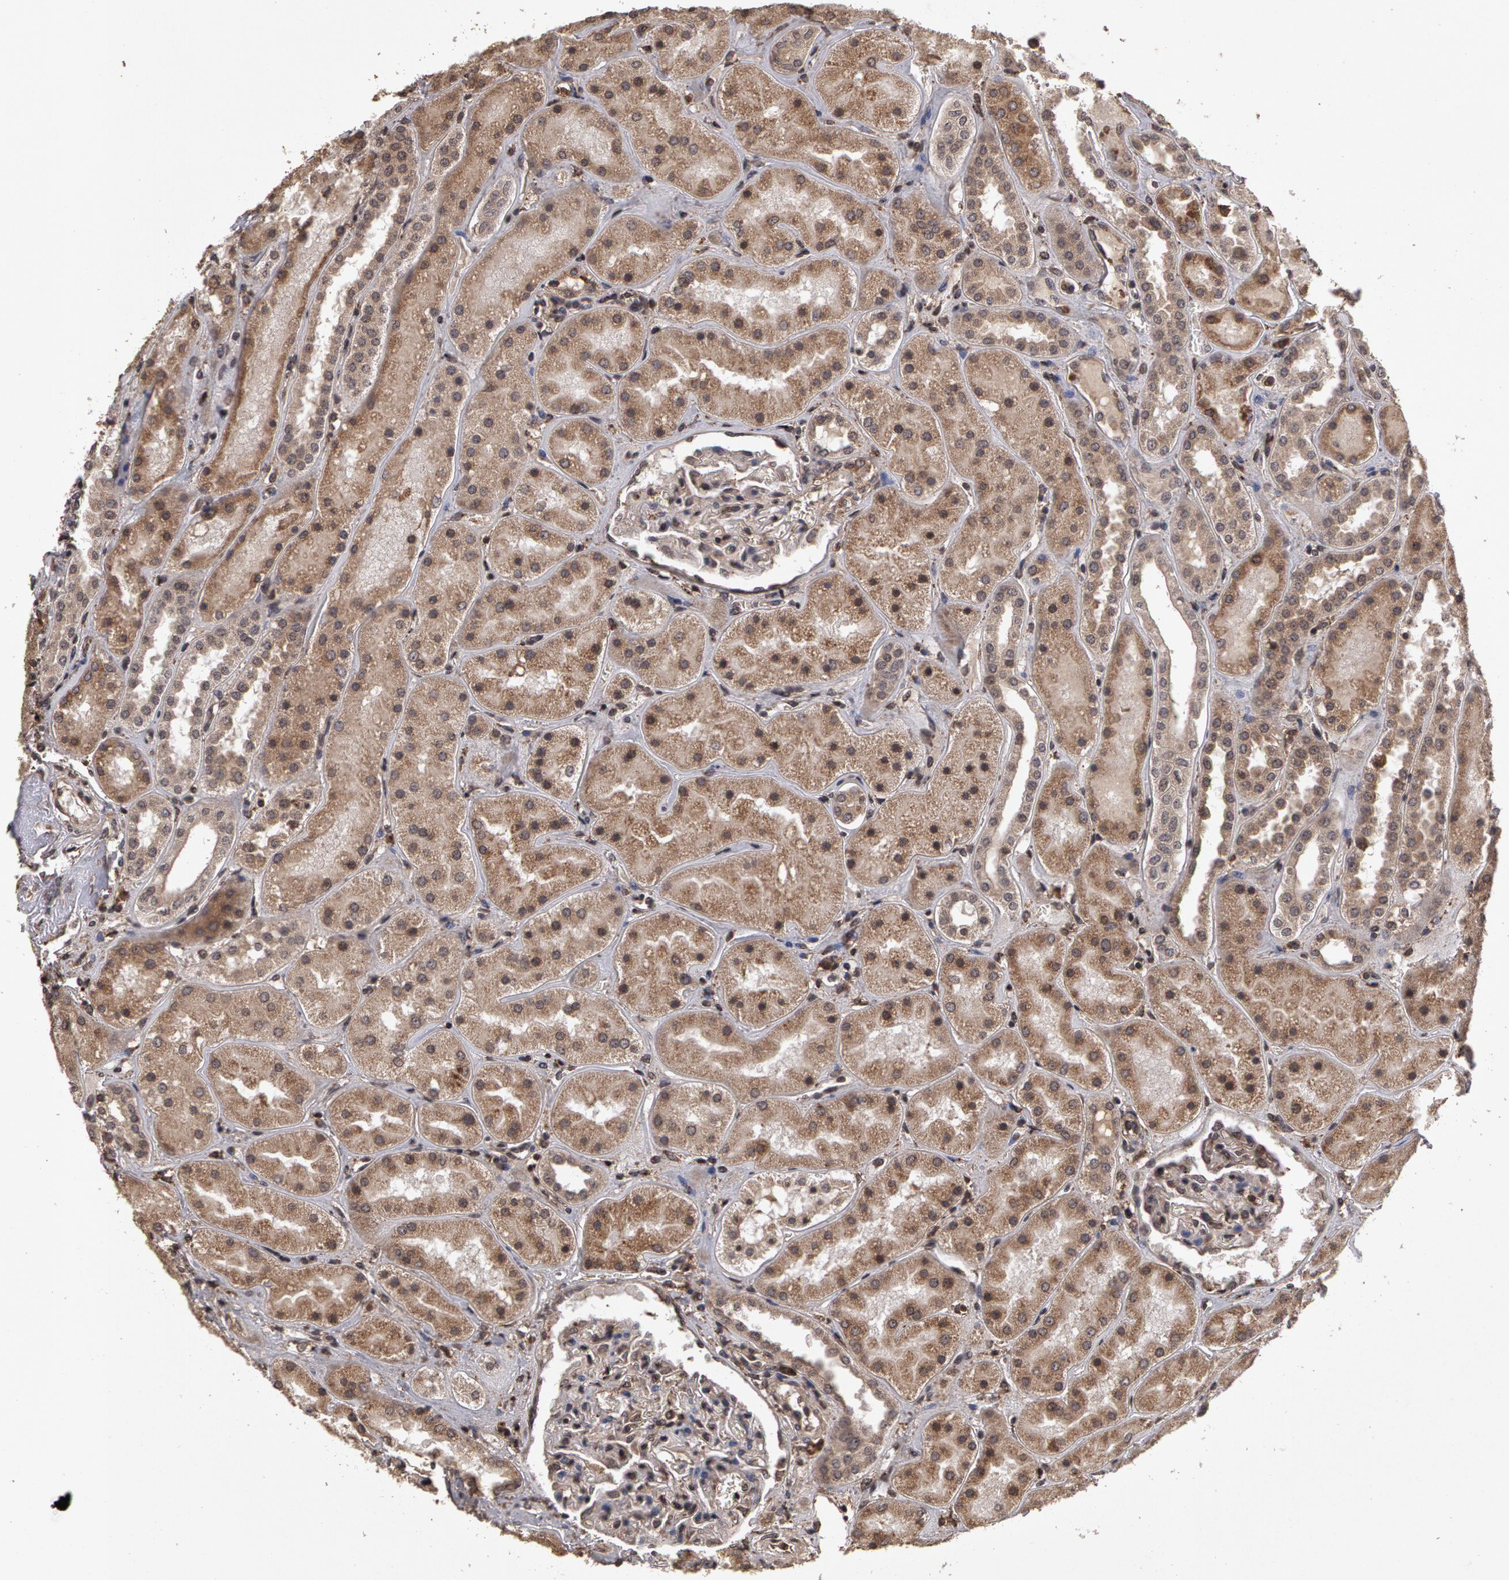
{"staining": {"intensity": "negative", "quantity": "none", "location": "none"}, "tissue": "kidney", "cell_type": "Cells in glomeruli", "image_type": "normal", "snomed": [{"axis": "morphology", "description": "Normal tissue, NOS"}, {"axis": "topography", "description": "Kidney"}], "caption": "High power microscopy histopathology image of an immunohistochemistry photomicrograph of unremarkable kidney, revealing no significant positivity in cells in glomeruli.", "gene": "CALR", "patient": {"sex": "male", "age": 28}}